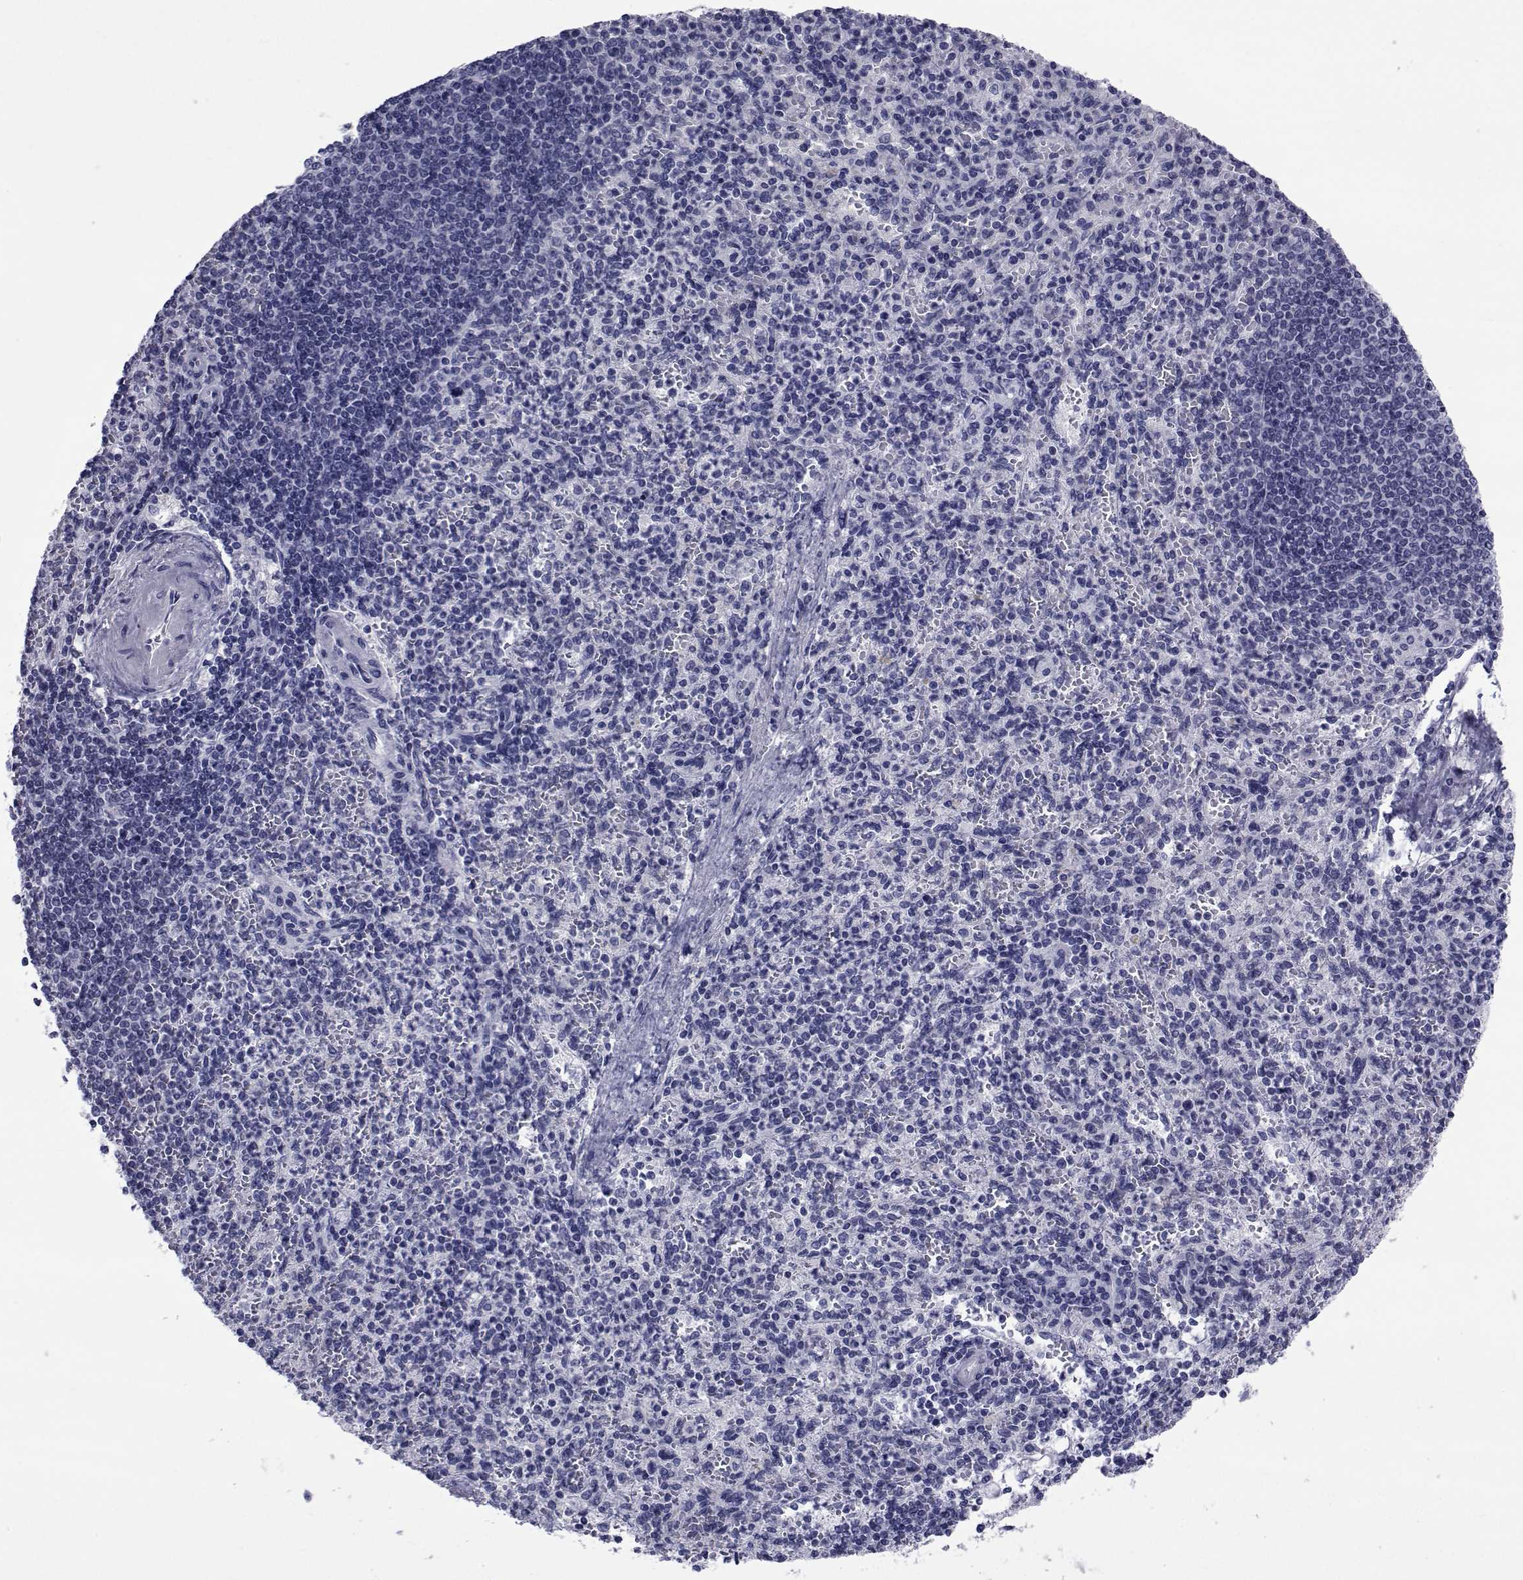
{"staining": {"intensity": "negative", "quantity": "none", "location": "none"}, "tissue": "spleen", "cell_type": "Cells in red pulp", "image_type": "normal", "snomed": [{"axis": "morphology", "description": "Normal tissue, NOS"}, {"axis": "topography", "description": "Spleen"}], "caption": "This is a histopathology image of immunohistochemistry staining of unremarkable spleen, which shows no positivity in cells in red pulp.", "gene": "GKAP1", "patient": {"sex": "female", "age": 74}}